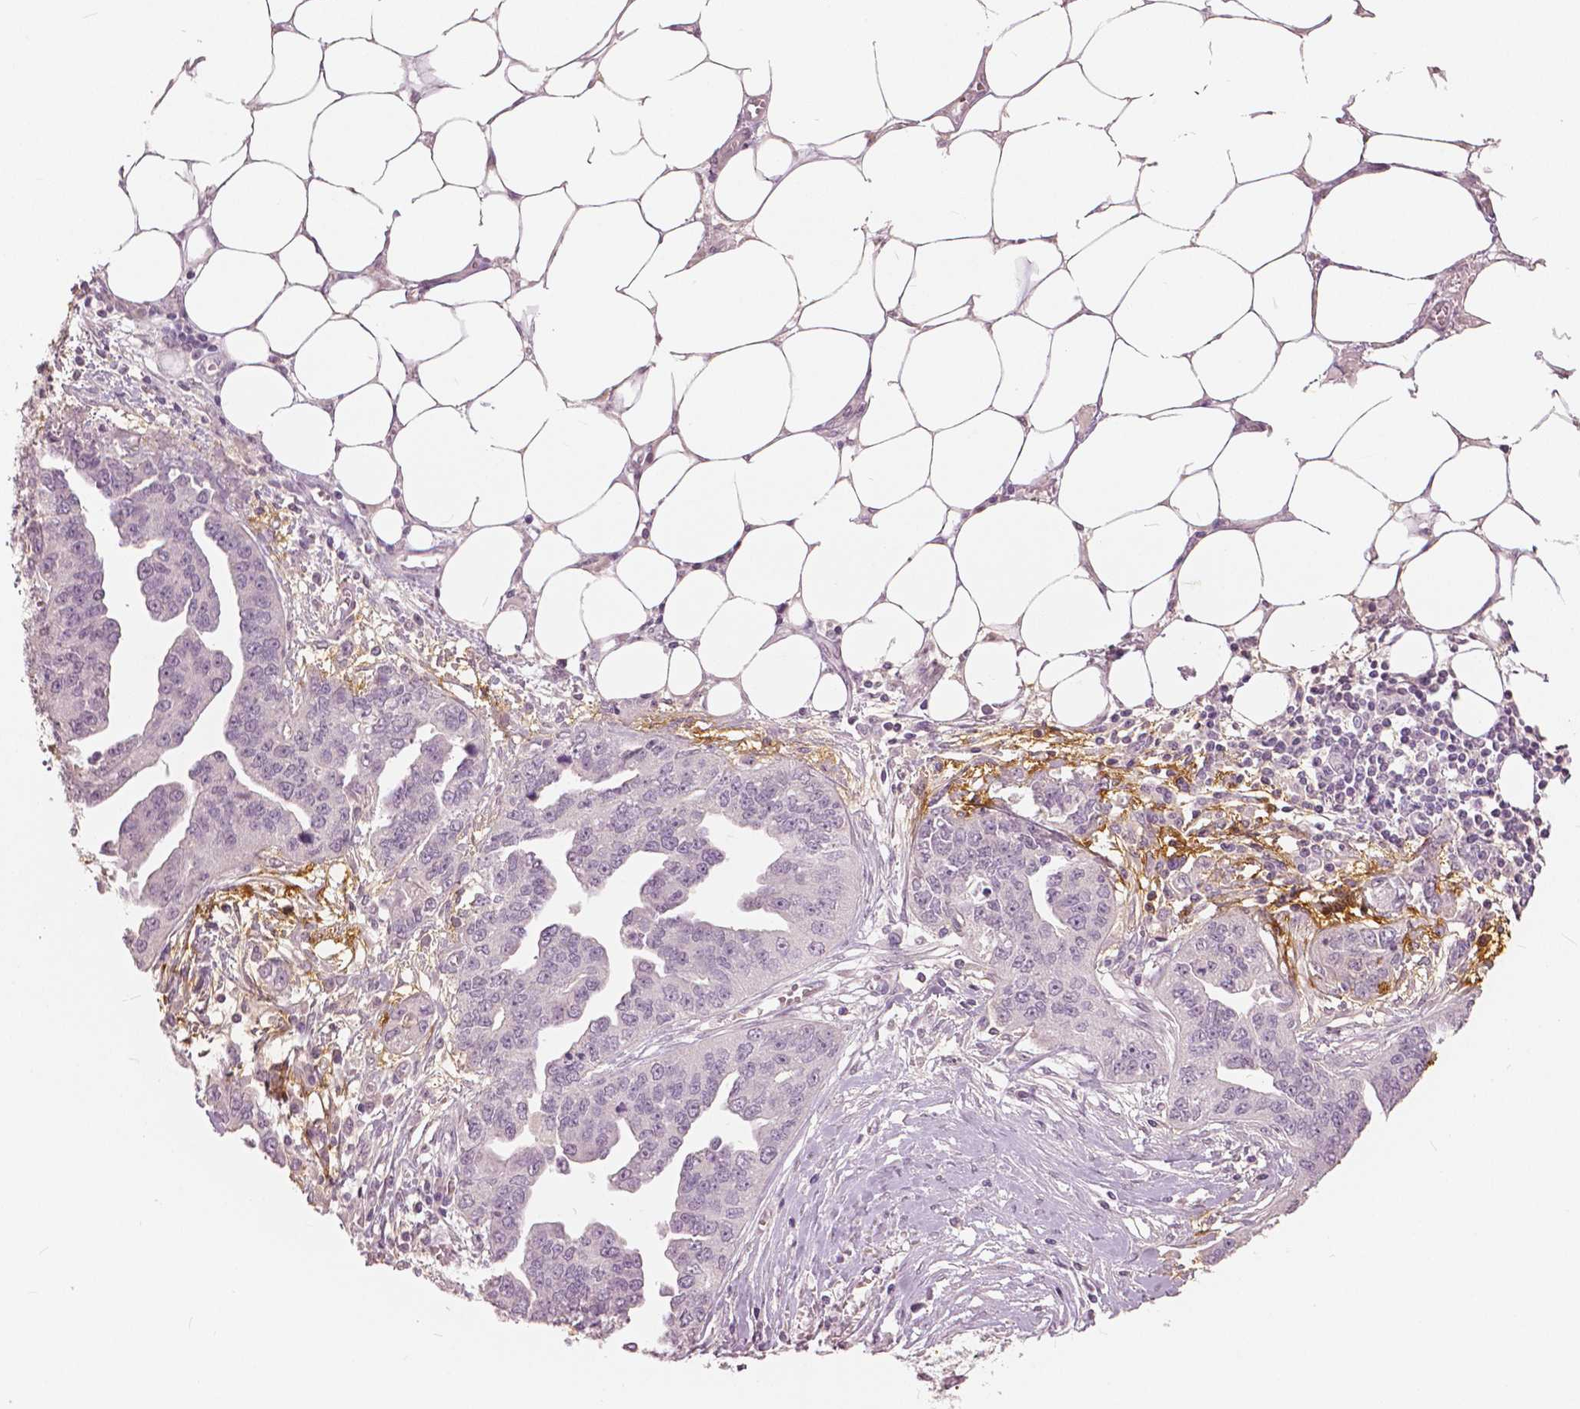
{"staining": {"intensity": "negative", "quantity": "none", "location": "none"}, "tissue": "ovarian cancer", "cell_type": "Tumor cells", "image_type": "cancer", "snomed": [{"axis": "morphology", "description": "Cystadenocarcinoma, serous, NOS"}, {"axis": "topography", "description": "Ovary"}], "caption": "Serous cystadenocarcinoma (ovarian) stained for a protein using immunohistochemistry (IHC) shows no positivity tumor cells.", "gene": "NANOG", "patient": {"sex": "female", "age": 75}}